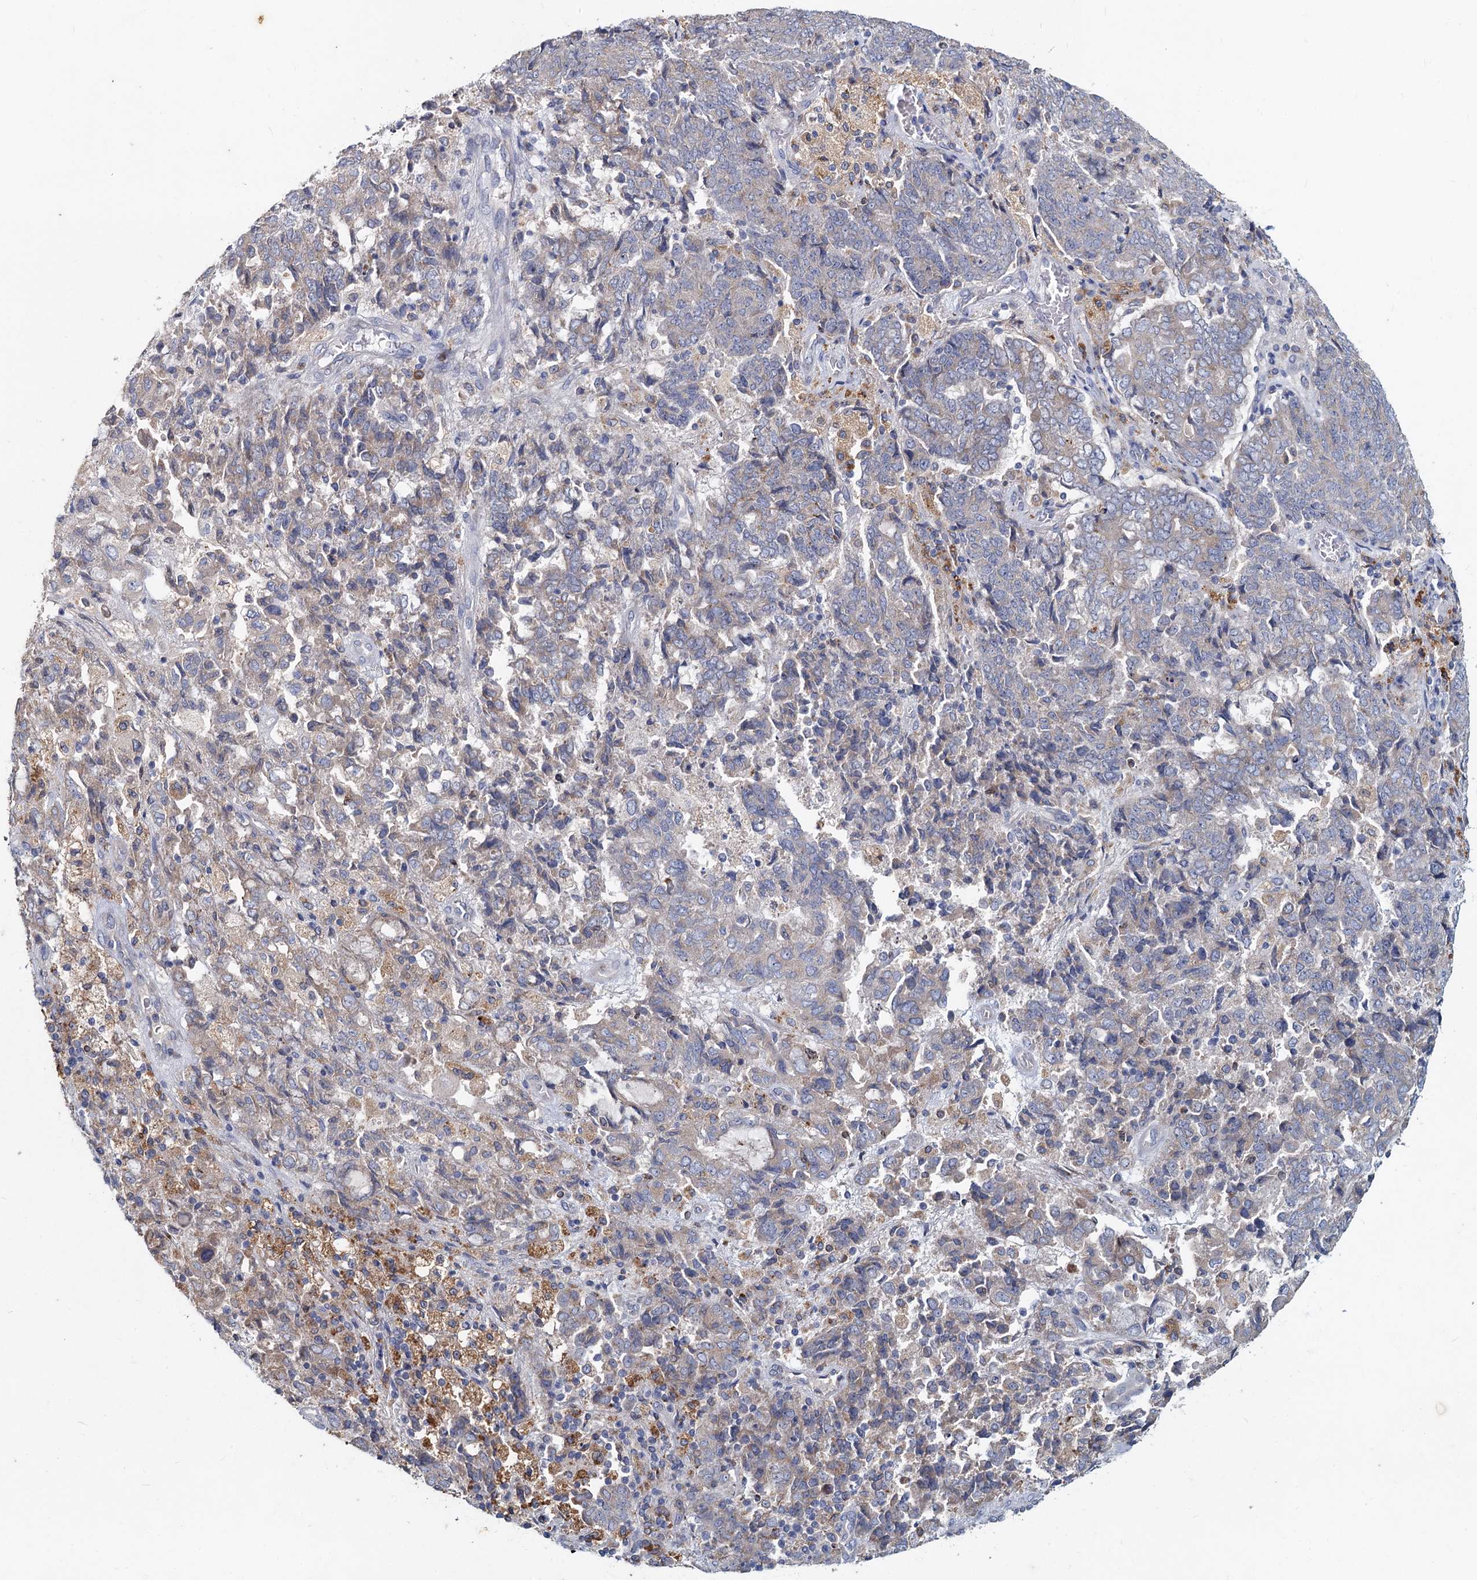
{"staining": {"intensity": "negative", "quantity": "none", "location": "none"}, "tissue": "endometrial cancer", "cell_type": "Tumor cells", "image_type": "cancer", "snomed": [{"axis": "morphology", "description": "Adenocarcinoma, NOS"}, {"axis": "topography", "description": "Endometrium"}], "caption": "The immunohistochemistry histopathology image has no significant staining in tumor cells of endometrial cancer (adenocarcinoma) tissue.", "gene": "TMX2", "patient": {"sex": "female", "age": 80}}